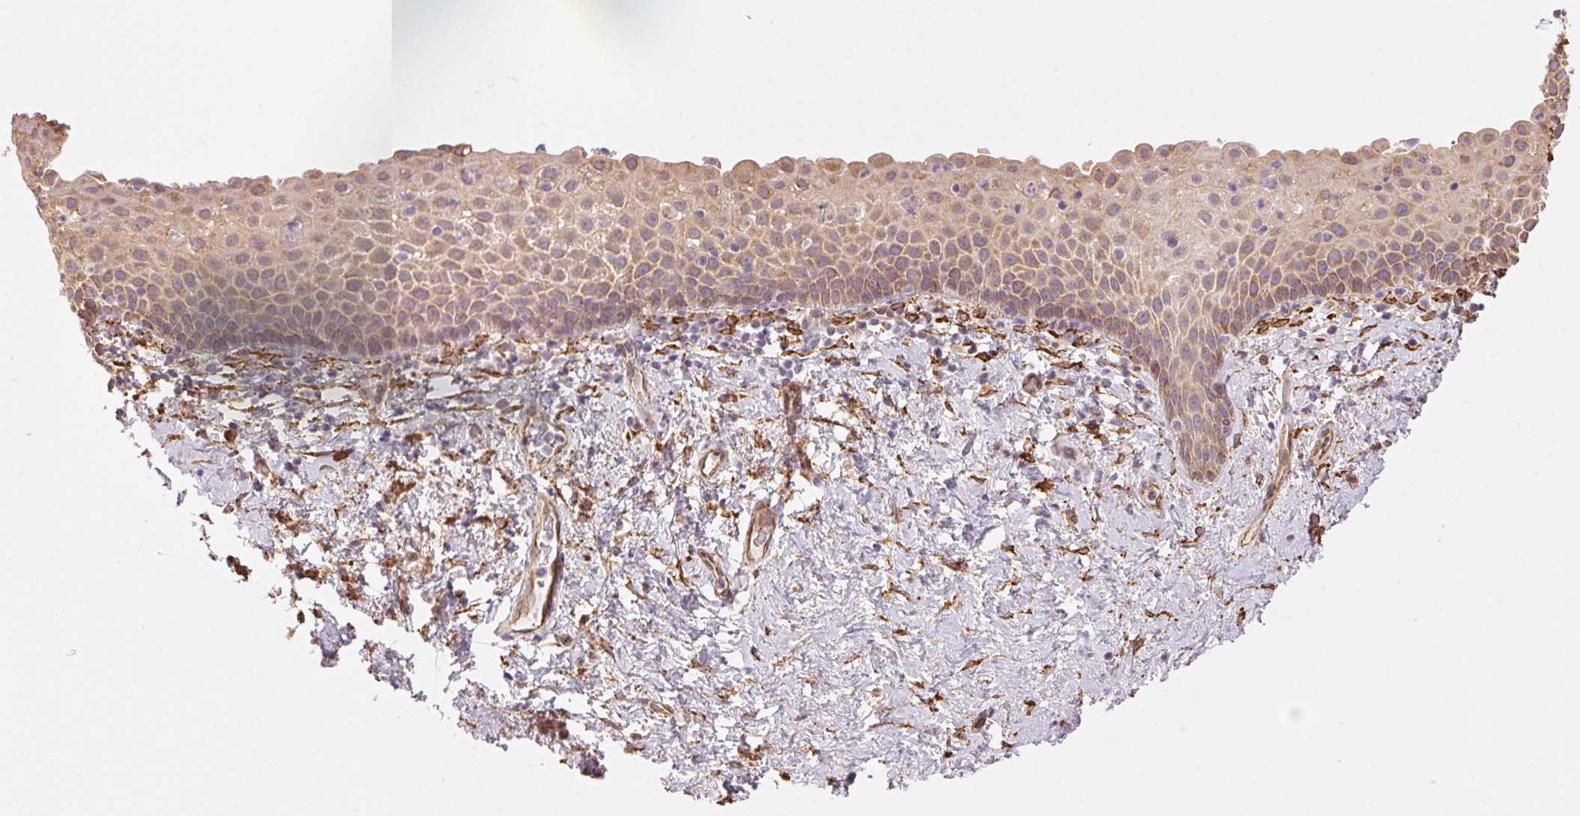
{"staining": {"intensity": "weak", "quantity": "25%-75%", "location": "cytoplasmic/membranous"}, "tissue": "vagina", "cell_type": "Squamous epithelial cells", "image_type": "normal", "snomed": [{"axis": "morphology", "description": "Normal tissue, NOS"}, {"axis": "topography", "description": "Vagina"}], "caption": "Immunohistochemistry image of benign vagina stained for a protein (brown), which shows low levels of weak cytoplasmic/membranous staining in about 25%-75% of squamous epithelial cells.", "gene": "RCN3", "patient": {"sex": "female", "age": 61}}